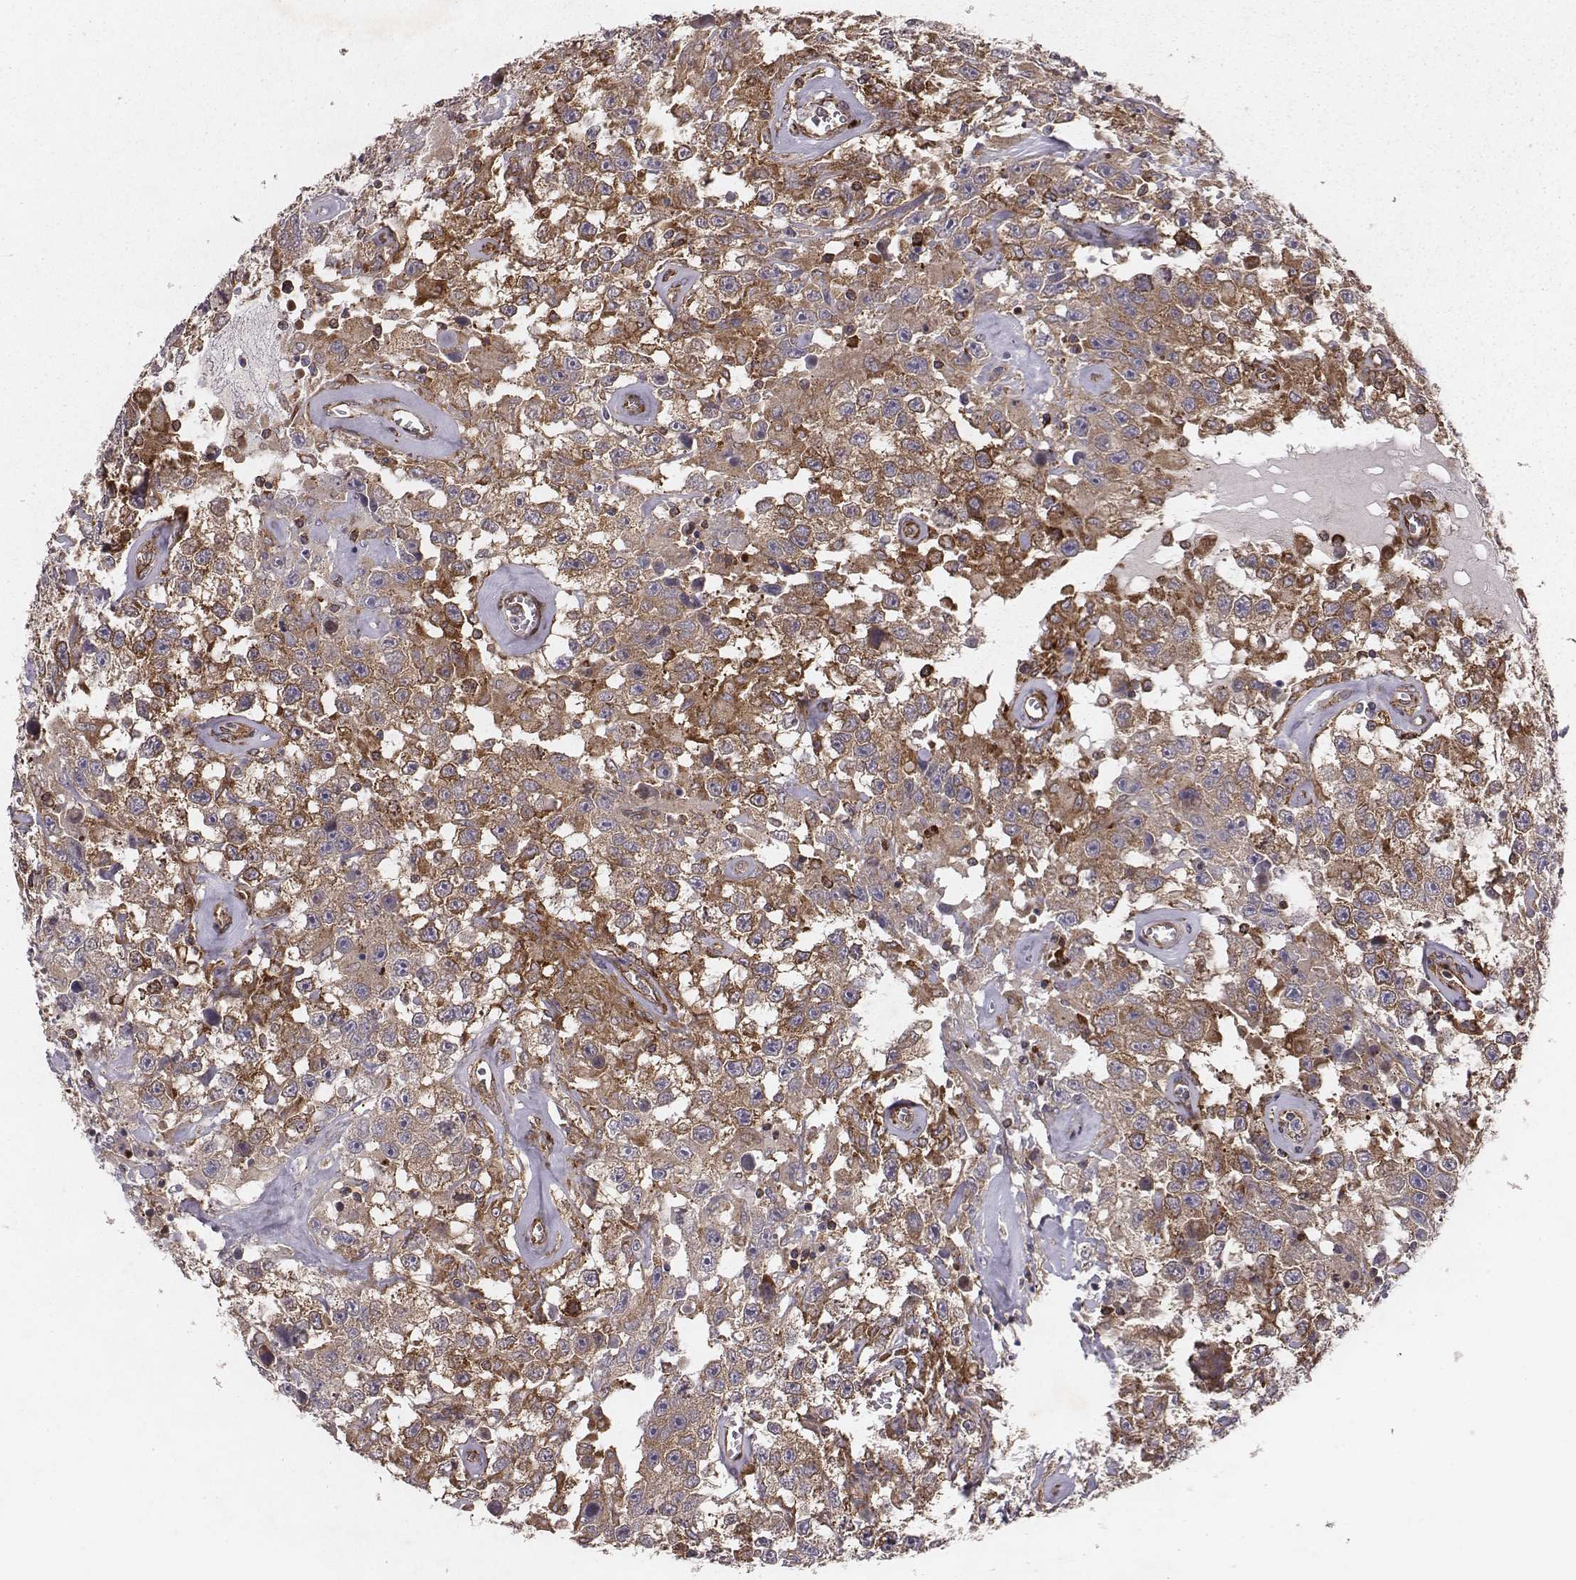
{"staining": {"intensity": "moderate", "quantity": ">75%", "location": "cytoplasmic/membranous"}, "tissue": "testis cancer", "cell_type": "Tumor cells", "image_type": "cancer", "snomed": [{"axis": "morphology", "description": "Seminoma, NOS"}, {"axis": "topography", "description": "Testis"}], "caption": "Testis cancer stained with a brown dye shows moderate cytoplasmic/membranous positive positivity in approximately >75% of tumor cells.", "gene": "TXLNA", "patient": {"sex": "male", "age": 43}}